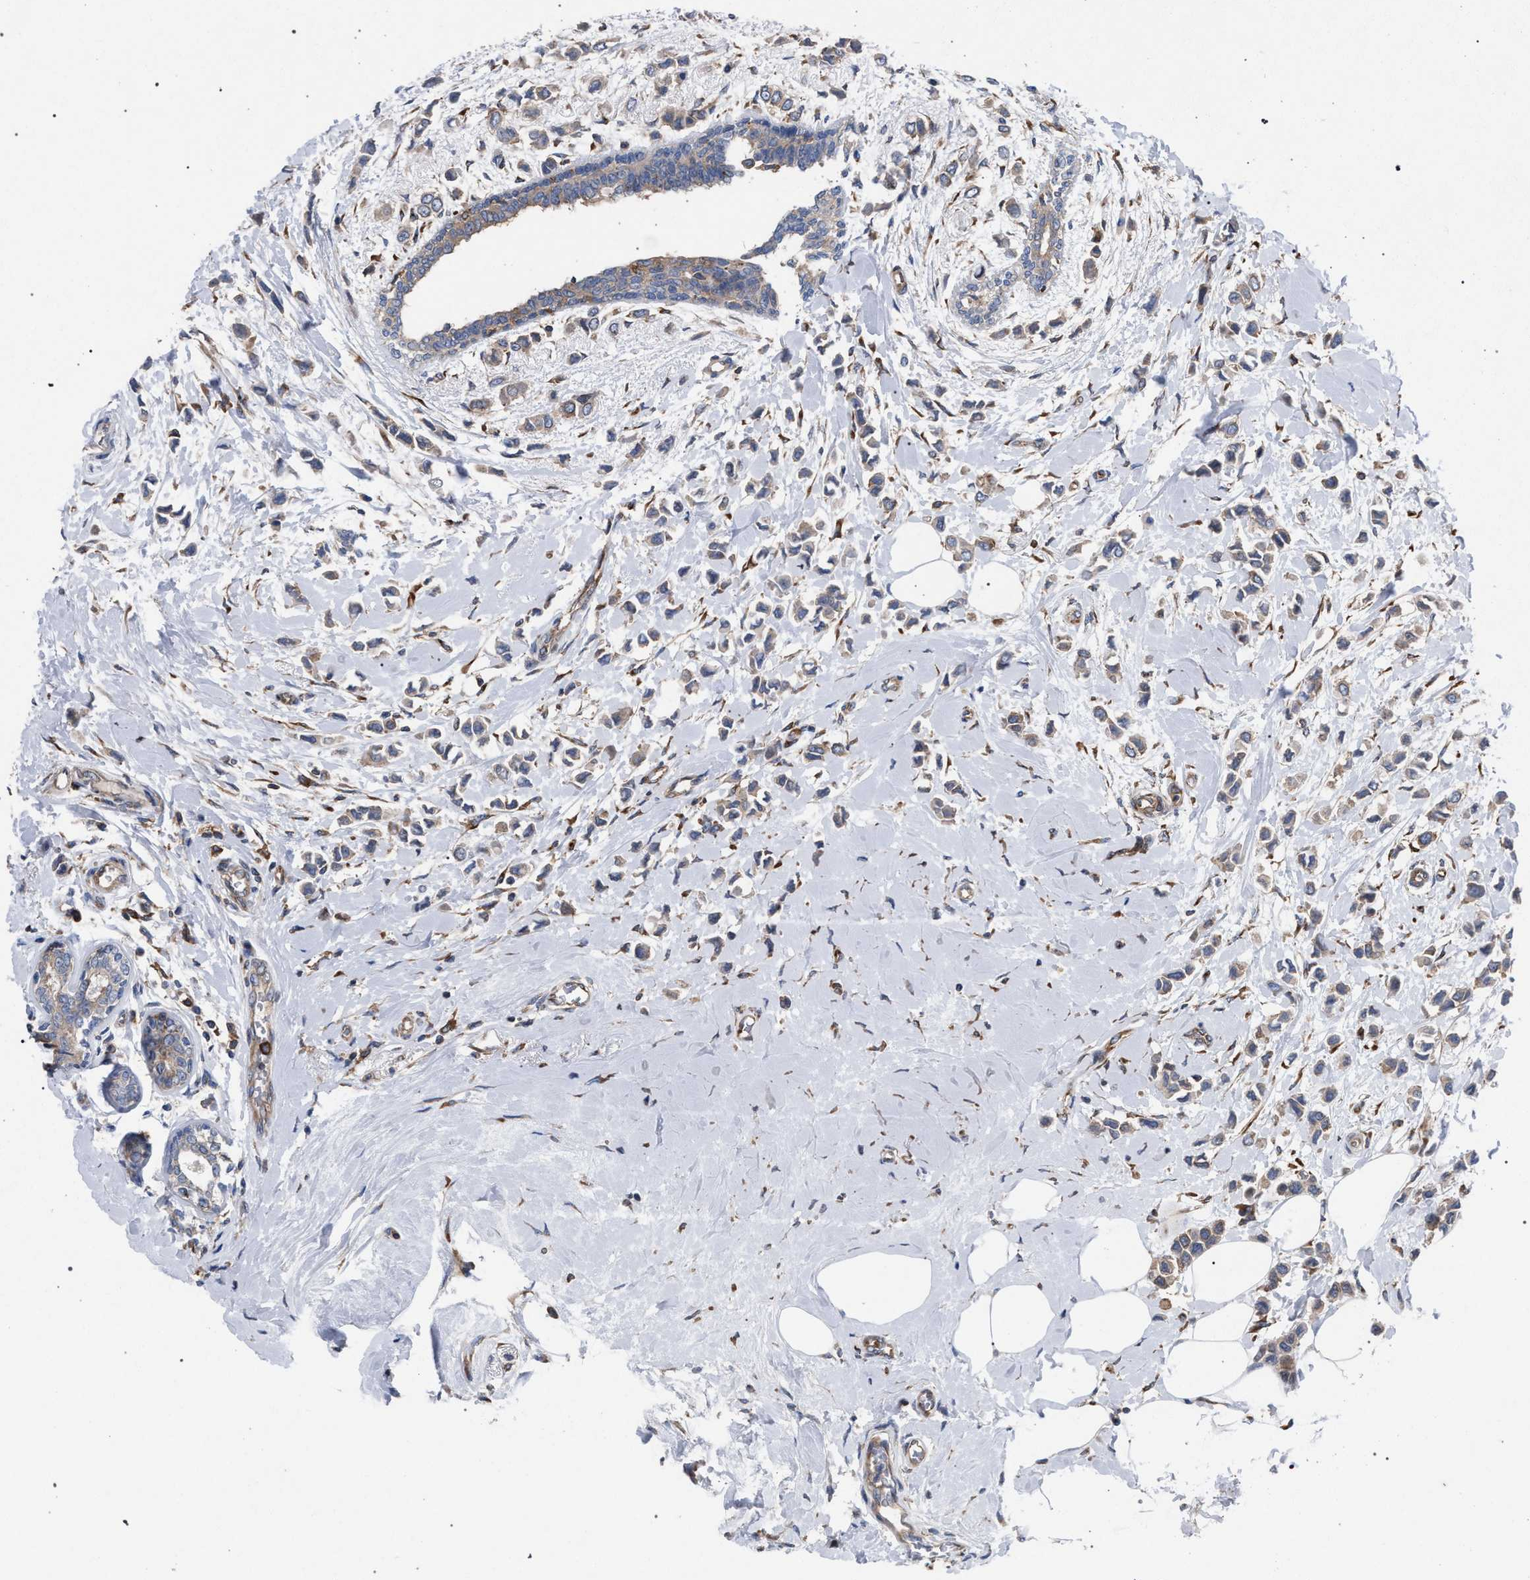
{"staining": {"intensity": "weak", "quantity": "25%-75%", "location": "cytoplasmic/membranous"}, "tissue": "breast cancer", "cell_type": "Tumor cells", "image_type": "cancer", "snomed": [{"axis": "morphology", "description": "Lobular carcinoma"}, {"axis": "topography", "description": "Breast"}], "caption": "Tumor cells display low levels of weak cytoplasmic/membranous expression in about 25%-75% of cells in breast cancer (lobular carcinoma).", "gene": "CDR2L", "patient": {"sex": "female", "age": 51}}